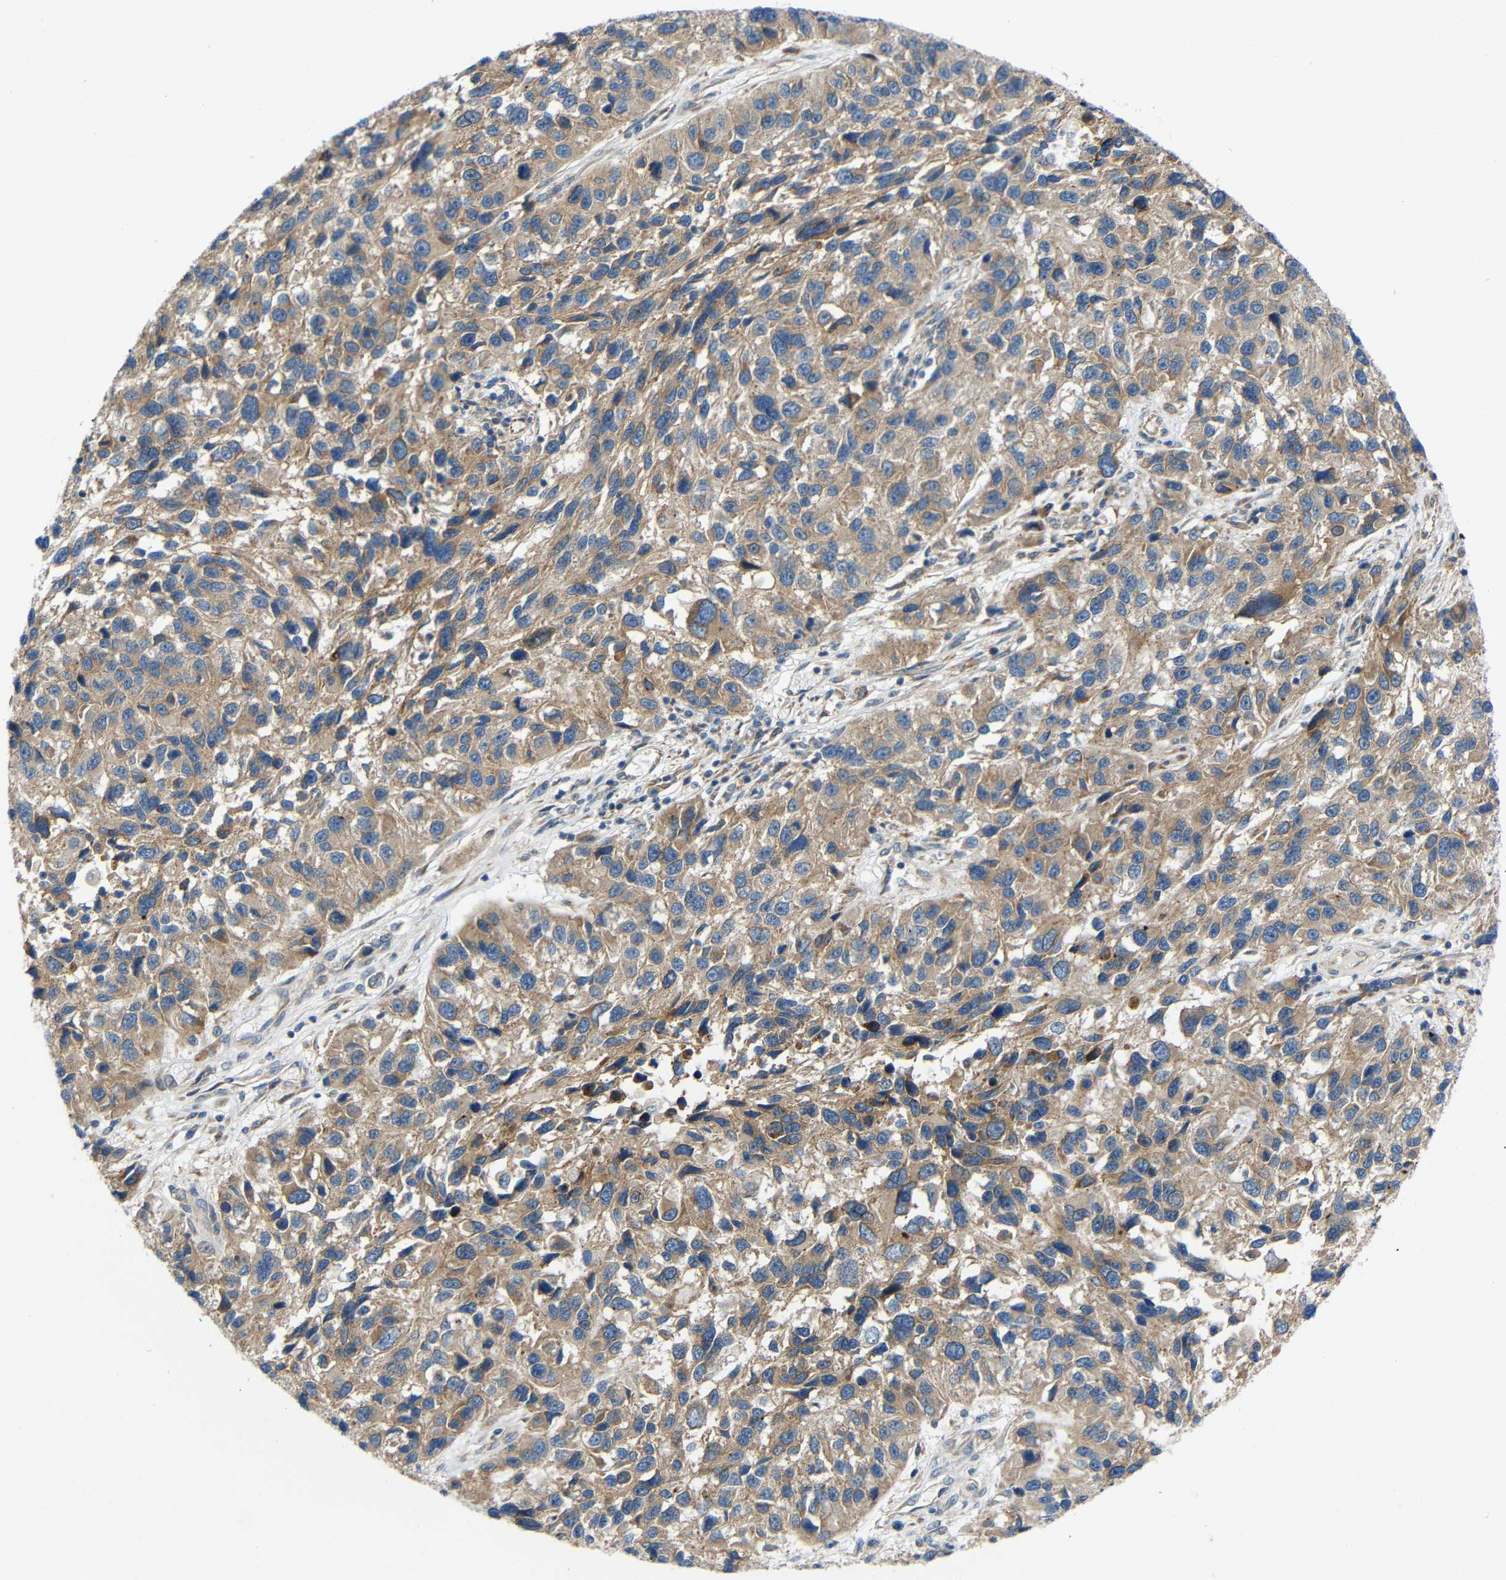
{"staining": {"intensity": "weak", "quantity": ">75%", "location": "cytoplasmic/membranous"}, "tissue": "melanoma", "cell_type": "Tumor cells", "image_type": "cancer", "snomed": [{"axis": "morphology", "description": "Malignant melanoma, NOS"}, {"axis": "topography", "description": "Skin"}], "caption": "A histopathology image showing weak cytoplasmic/membranous expression in approximately >75% of tumor cells in malignant melanoma, as visualized by brown immunohistochemical staining.", "gene": "TMEM25", "patient": {"sex": "male", "age": 53}}